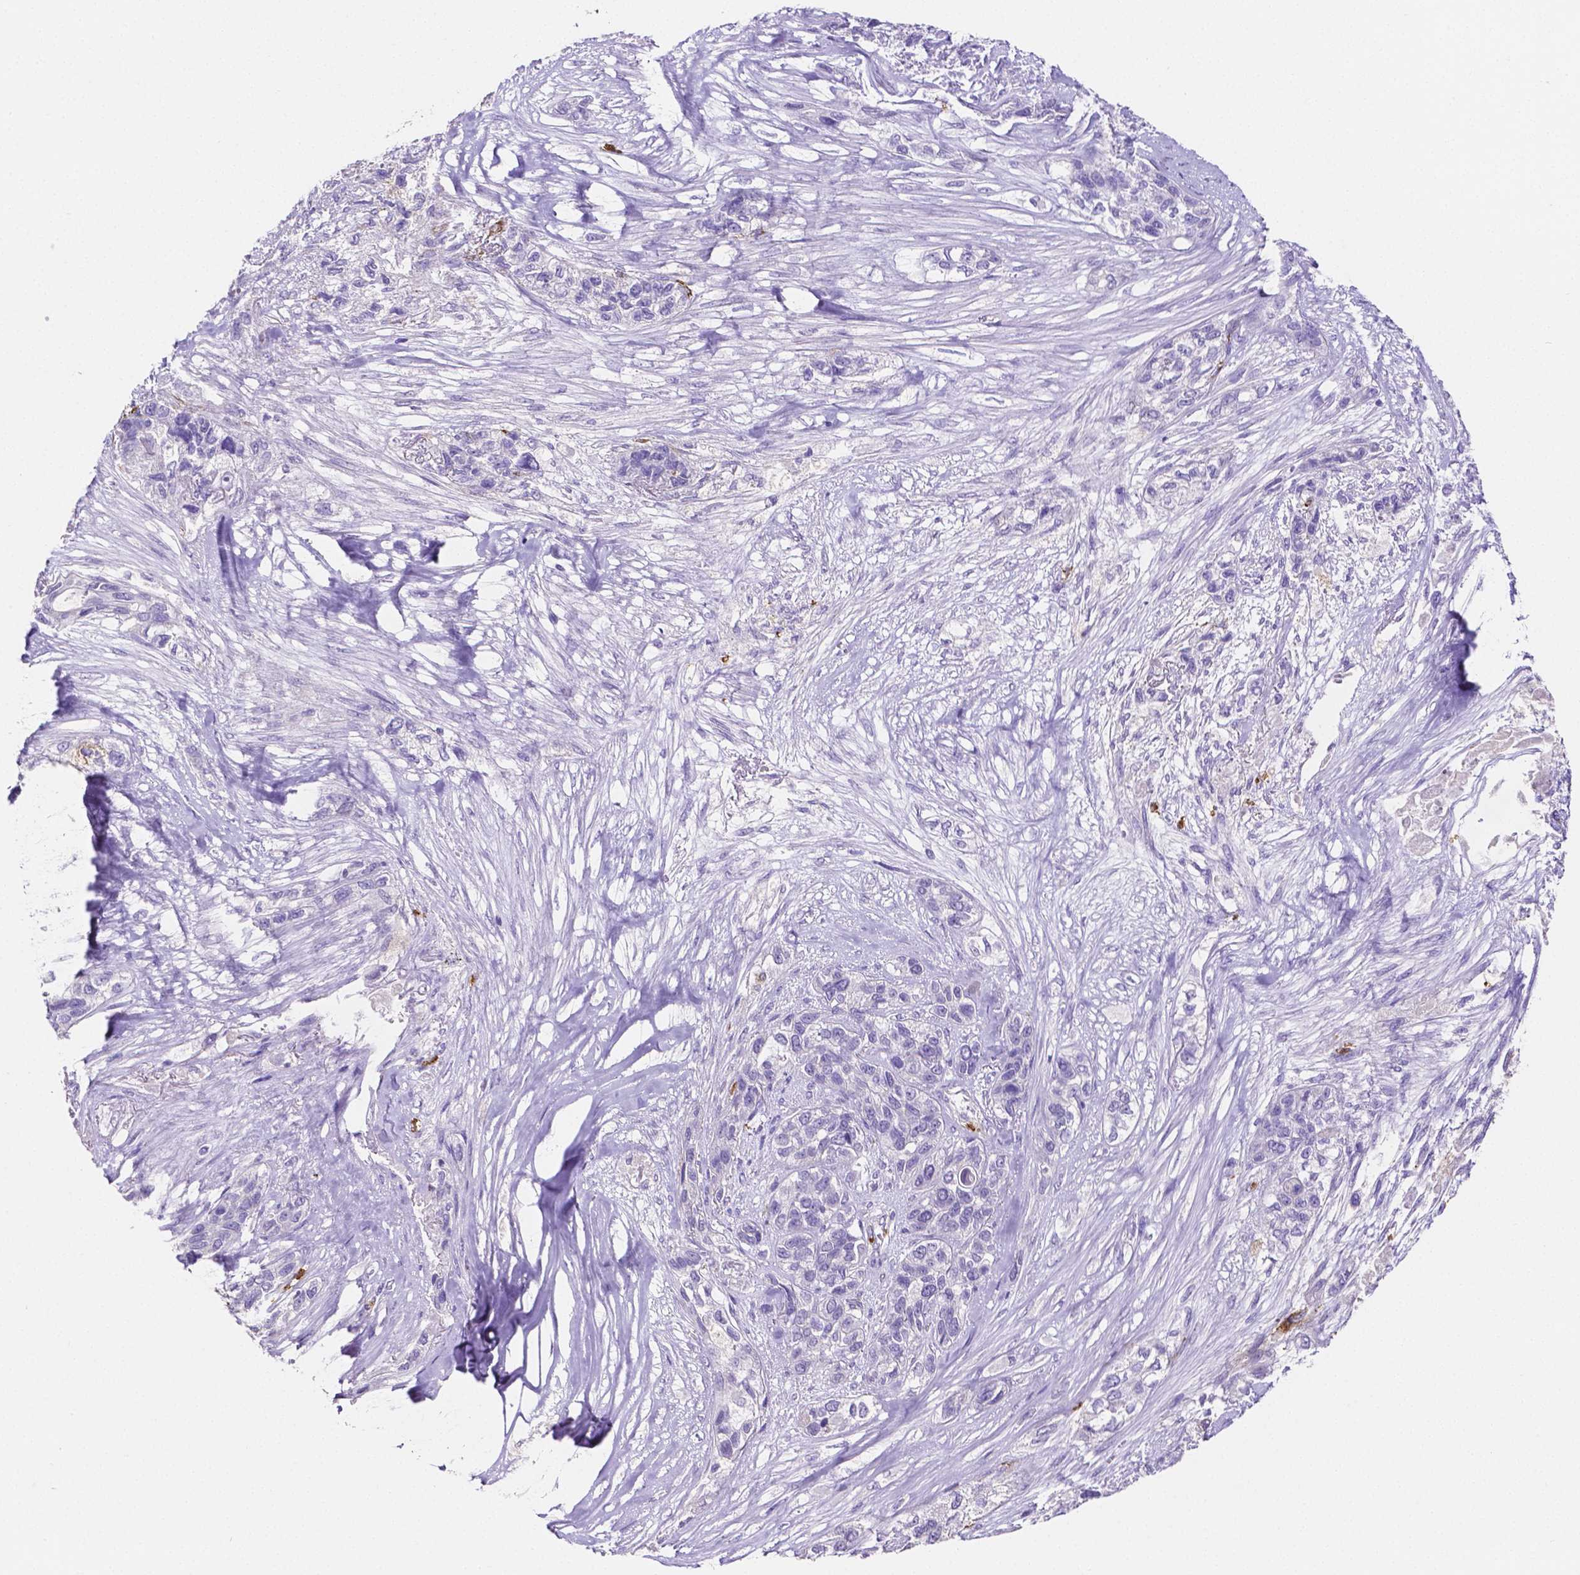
{"staining": {"intensity": "negative", "quantity": "none", "location": "none"}, "tissue": "lung cancer", "cell_type": "Tumor cells", "image_type": "cancer", "snomed": [{"axis": "morphology", "description": "Squamous cell carcinoma, NOS"}, {"axis": "topography", "description": "Lung"}], "caption": "DAB immunohistochemical staining of human lung cancer demonstrates no significant expression in tumor cells.", "gene": "MMP9", "patient": {"sex": "female", "age": 70}}